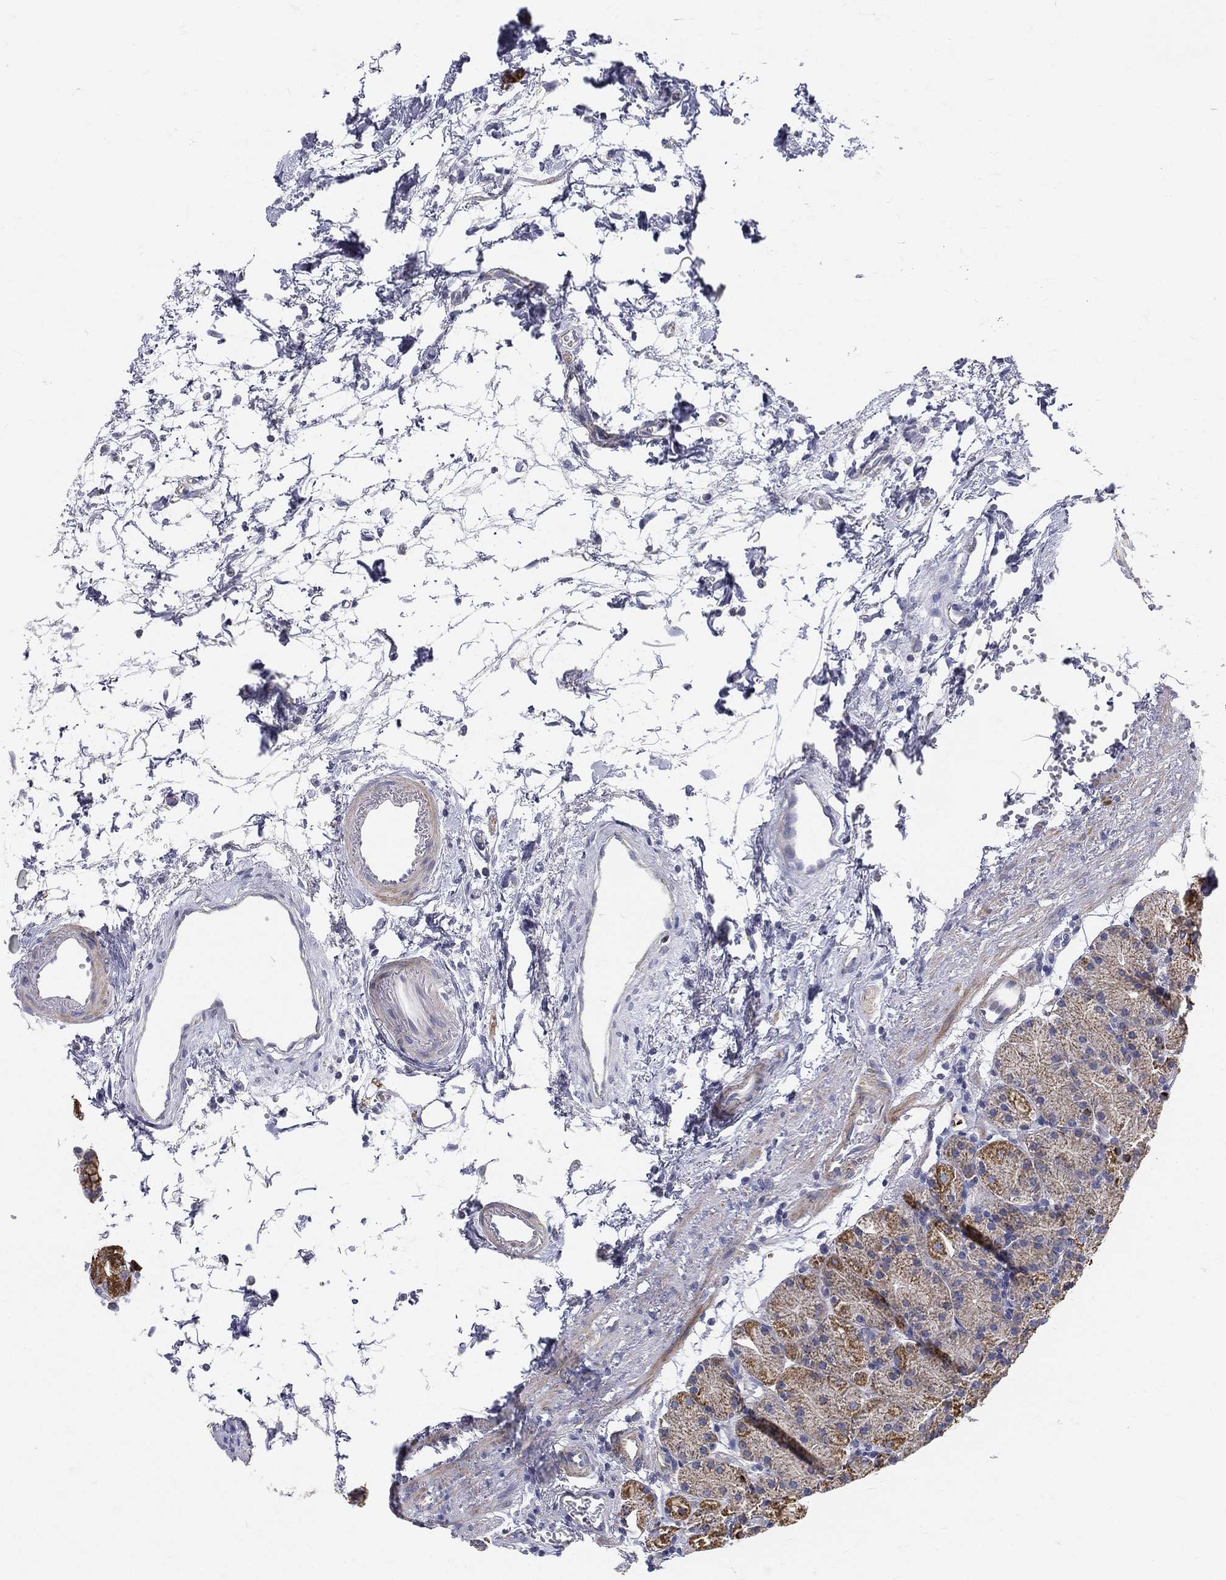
{"staining": {"intensity": "strong", "quantity": "25%-75%", "location": "cytoplasmic/membranous"}, "tissue": "stomach", "cell_type": "Glandular cells", "image_type": "normal", "snomed": [{"axis": "morphology", "description": "Normal tissue, NOS"}, {"axis": "morphology", "description": "Adenocarcinoma, NOS"}, {"axis": "topography", "description": "Stomach"}], "caption": "An immunohistochemistry photomicrograph of normal tissue is shown. Protein staining in brown labels strong cytoplasmic/membranous positivity in stomach within glandular cells. The protein of interest is stained brown, and the nuclei are stained in blue (DAB (3,3'-diaminobenzidine) IHC with brightfield microscopy, high magnification).", "gene": "PWWP3A", "patient": {"sex": "female", "age": 81}}